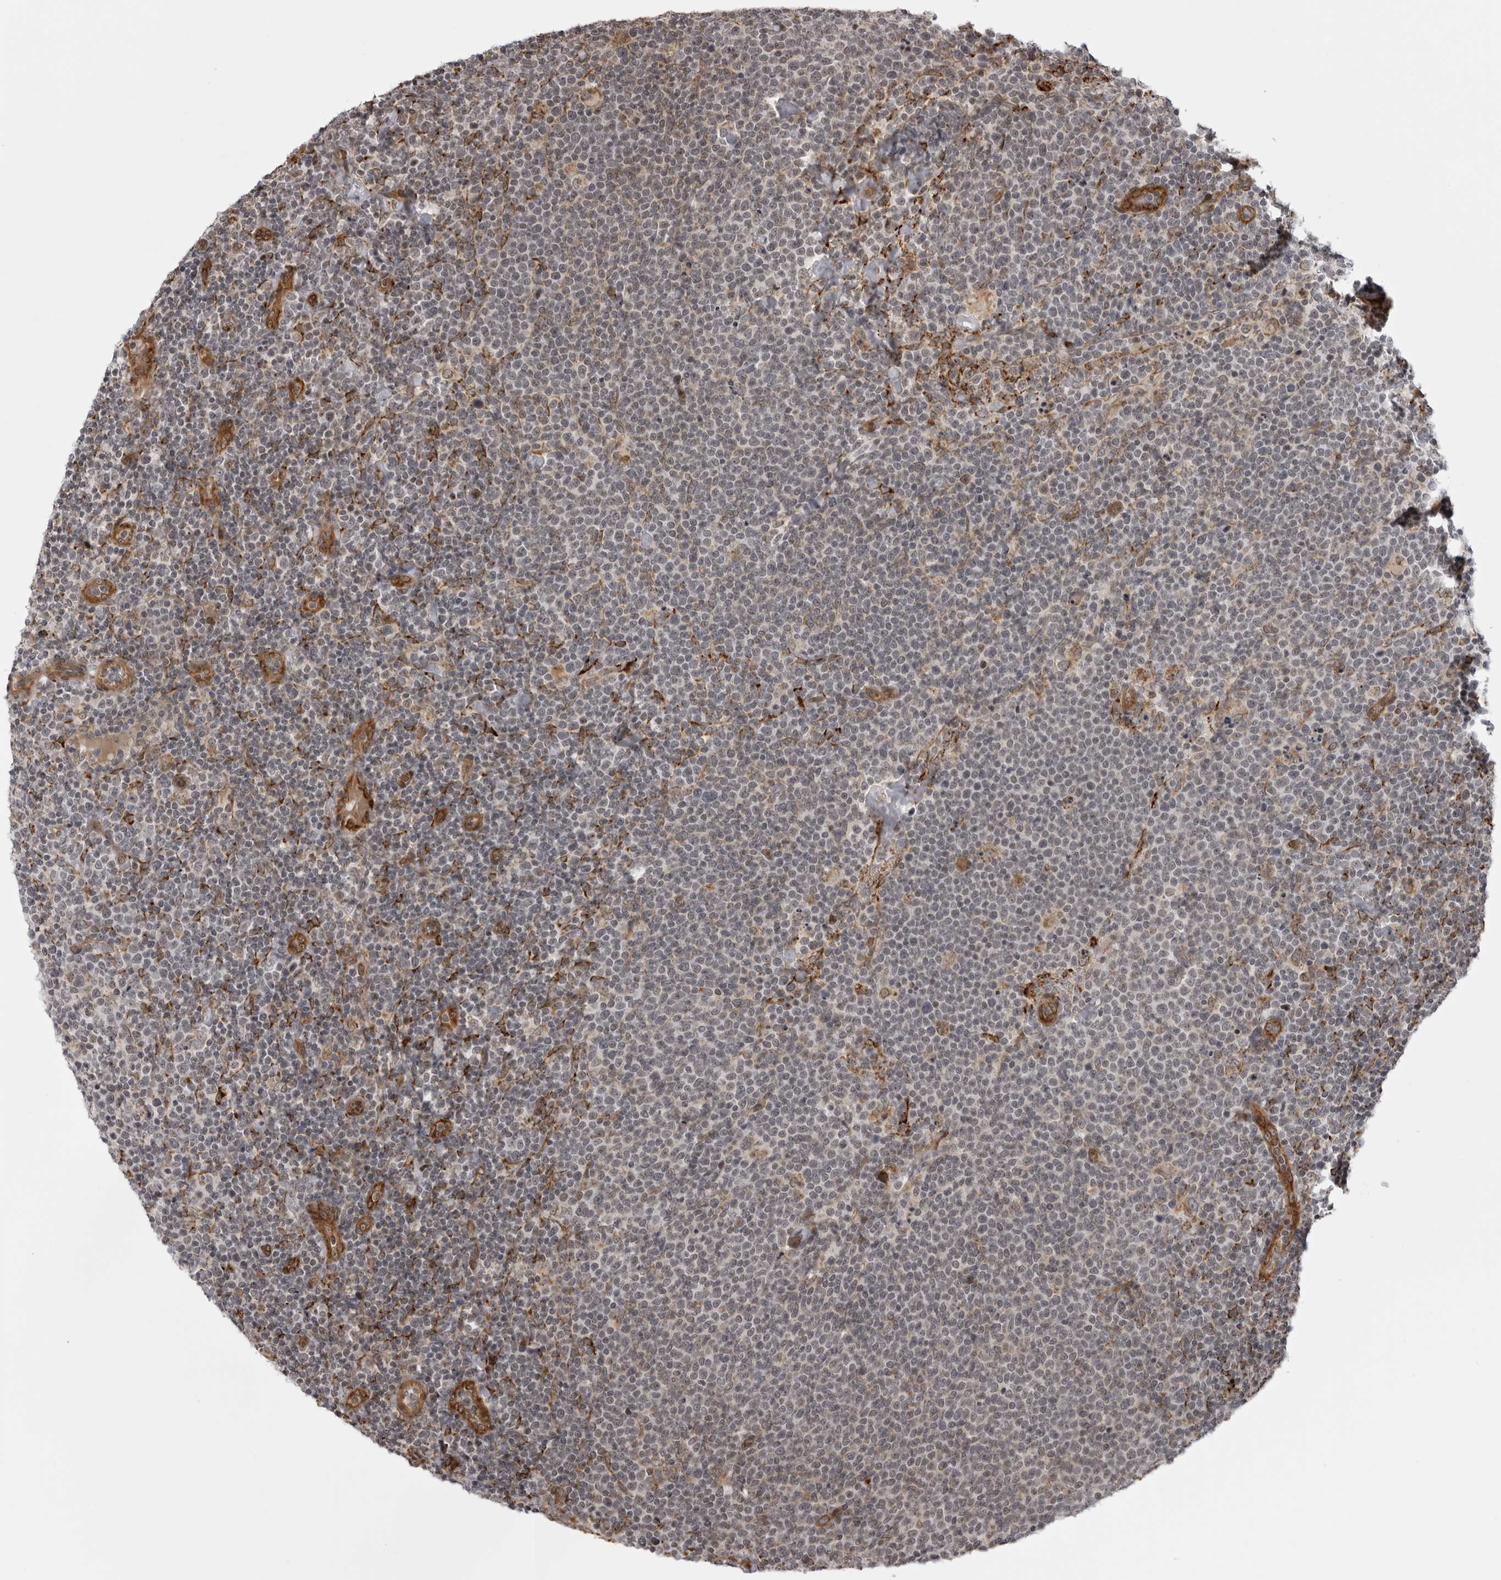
{"staining": {"intensity": "negative", "quantity": "none", "location": "none"}, "tissue": "lymphoma", "cell_type": "Tumor cells", "image_type": "cancer", "snomed": [{"axis": "morphology", "description": "Malignant lymphoma, non-Hodgkin's type, High grade"}, {"axis": "topography", "description": "Lymph node"}], "caption": "Lymphoma was stained to show a protein in brown. There is no significant expression in tumor cells.", "gene": "DNAH14", "patient": {"sex": "male", "age": 61}}